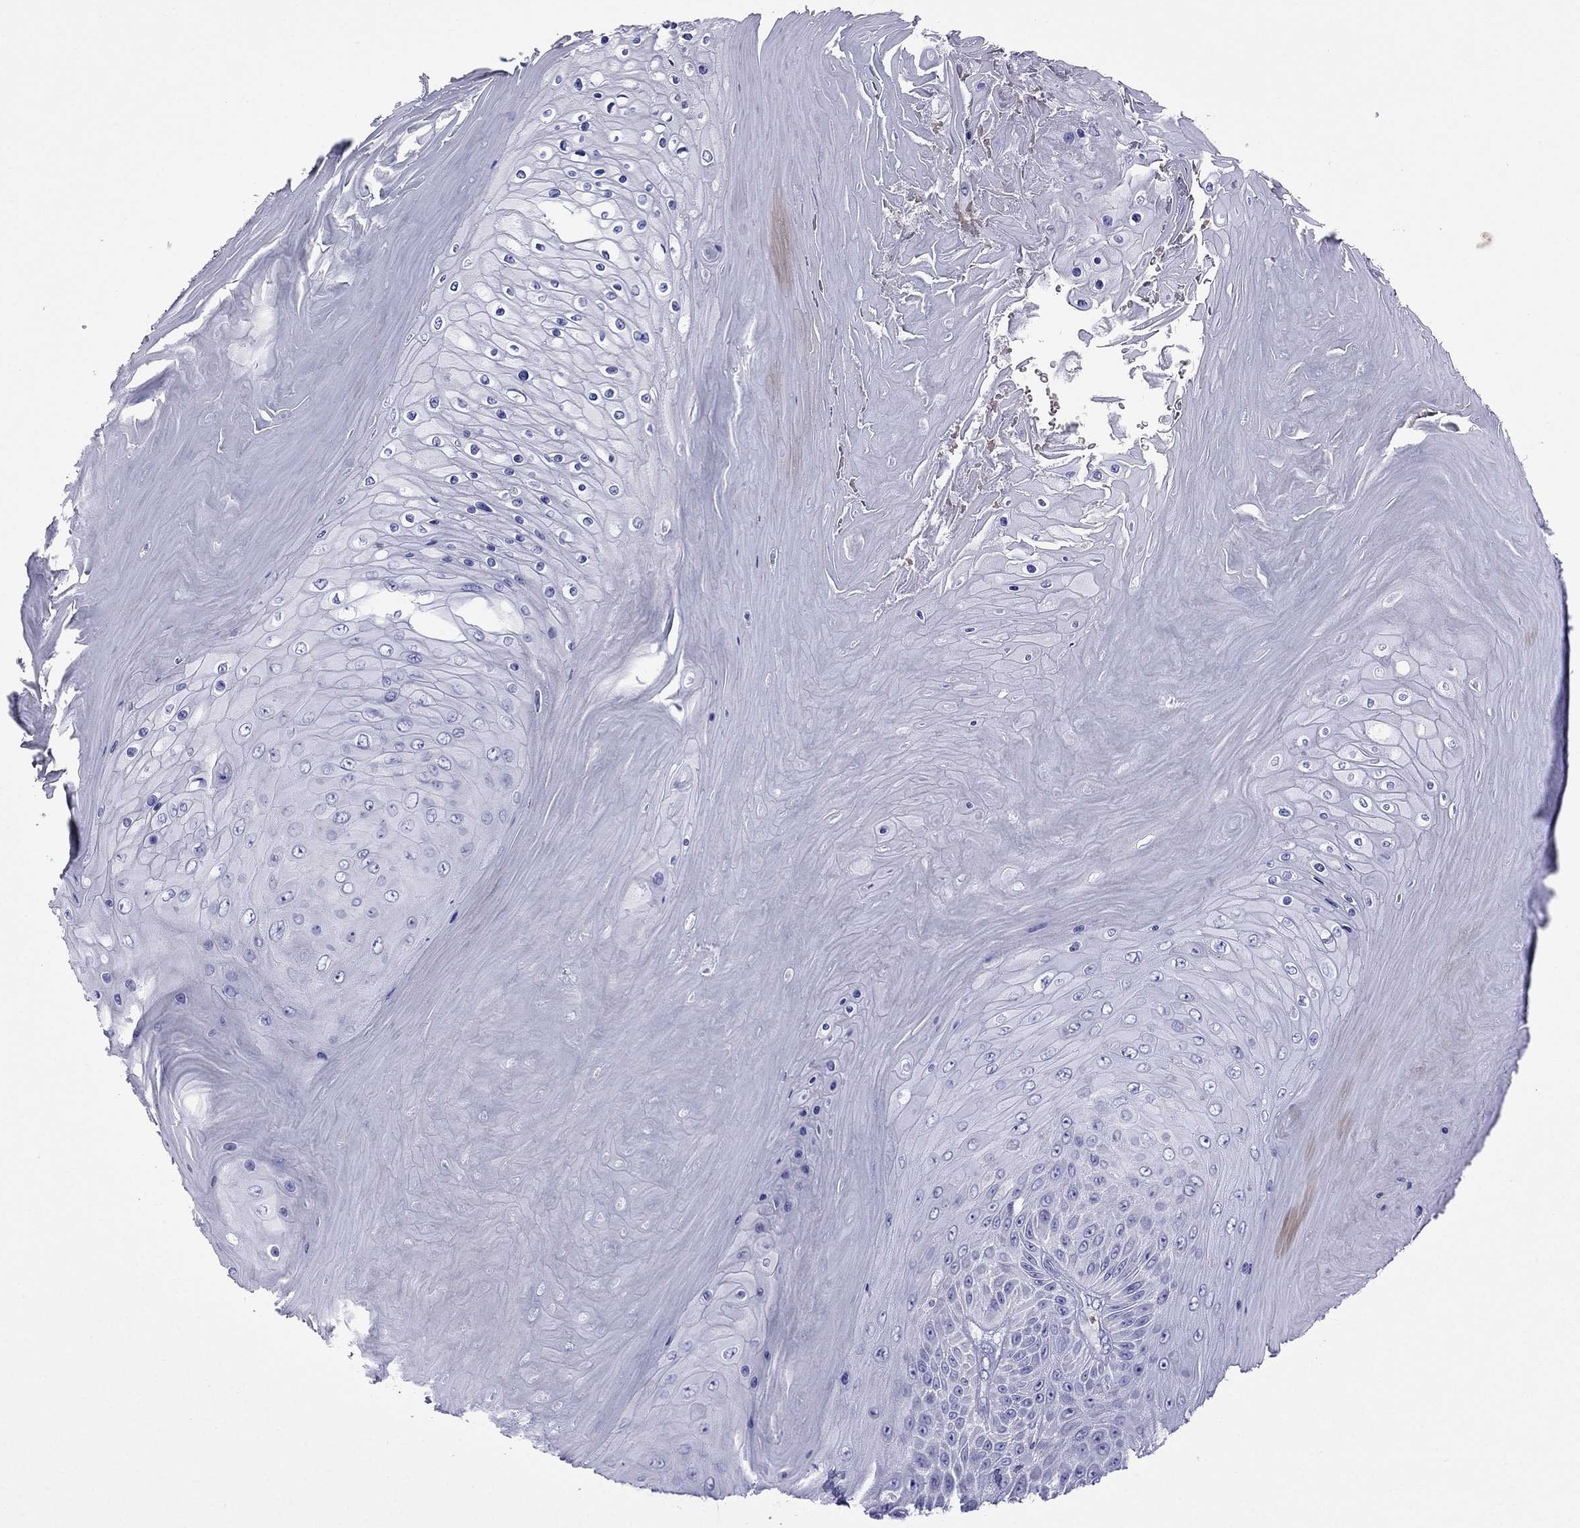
{"staining": {"intensity": "negative", "quantity": "none", "location": "none"}, "tissue": "skin cancer", "cell_type": "Tumor cells", "image_type": "cancer", "snomed": [{"axis": "morphology", "description": "Squamous cell carcinoma, NOS"}, {"axis": "topography", "description": "Skin"}], "caption": "DAB (3,3'-diaminobenzidine) immunohistochemical staining of squamous cell carcinoma (skin) displays no significant expression in tumor cells. The staining is performed using DAB (3,3'-diaminobenzidine) brown chromogen with nuclei counter-stained in using hematoxylin.", "gene": "TDRD1", "patient": {"sex": "male", "age": 62}}